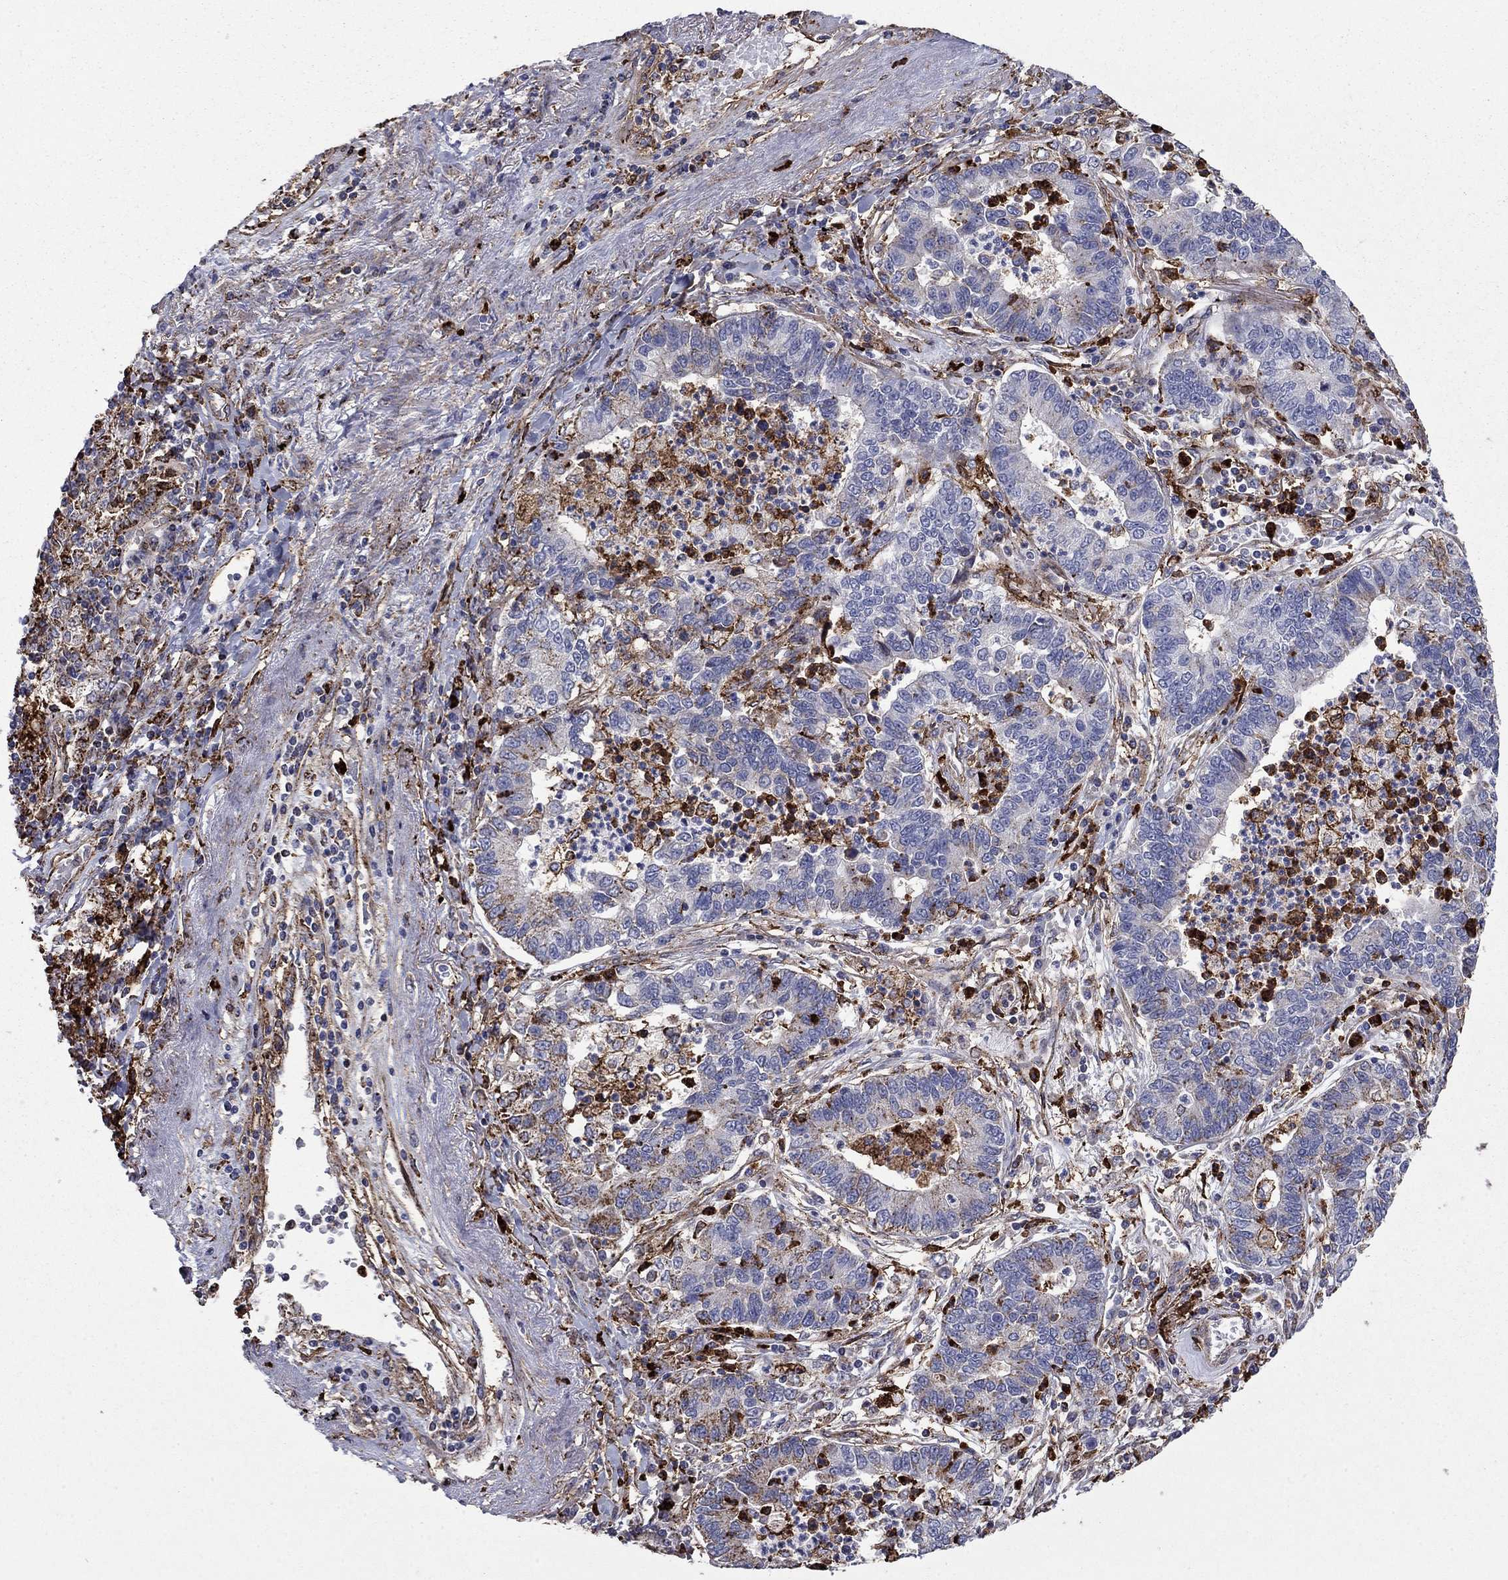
{"staining": {"intensity": "moderate", "quantity": "25%-75%", "location": "cytoplasmic/membranous"}, "tissue": "lung cancer", "cell_type": "Tumor cells", "image_type": "cancer", "snomed": [{"axis": "morphology", "description": "Adenocarcinoma, NOS"}, {"axis": "topography", "description": "Lung"}], "caption": "A micrograph showing moderate cytoplasmic/membranous staining in approximately 25%-75% of tumor cells in lung adenocarcinoma, as visualized by brown immunohistochemical staining.", "gene": "PLAU", "patient": {"sex": "female", "age": 57}}